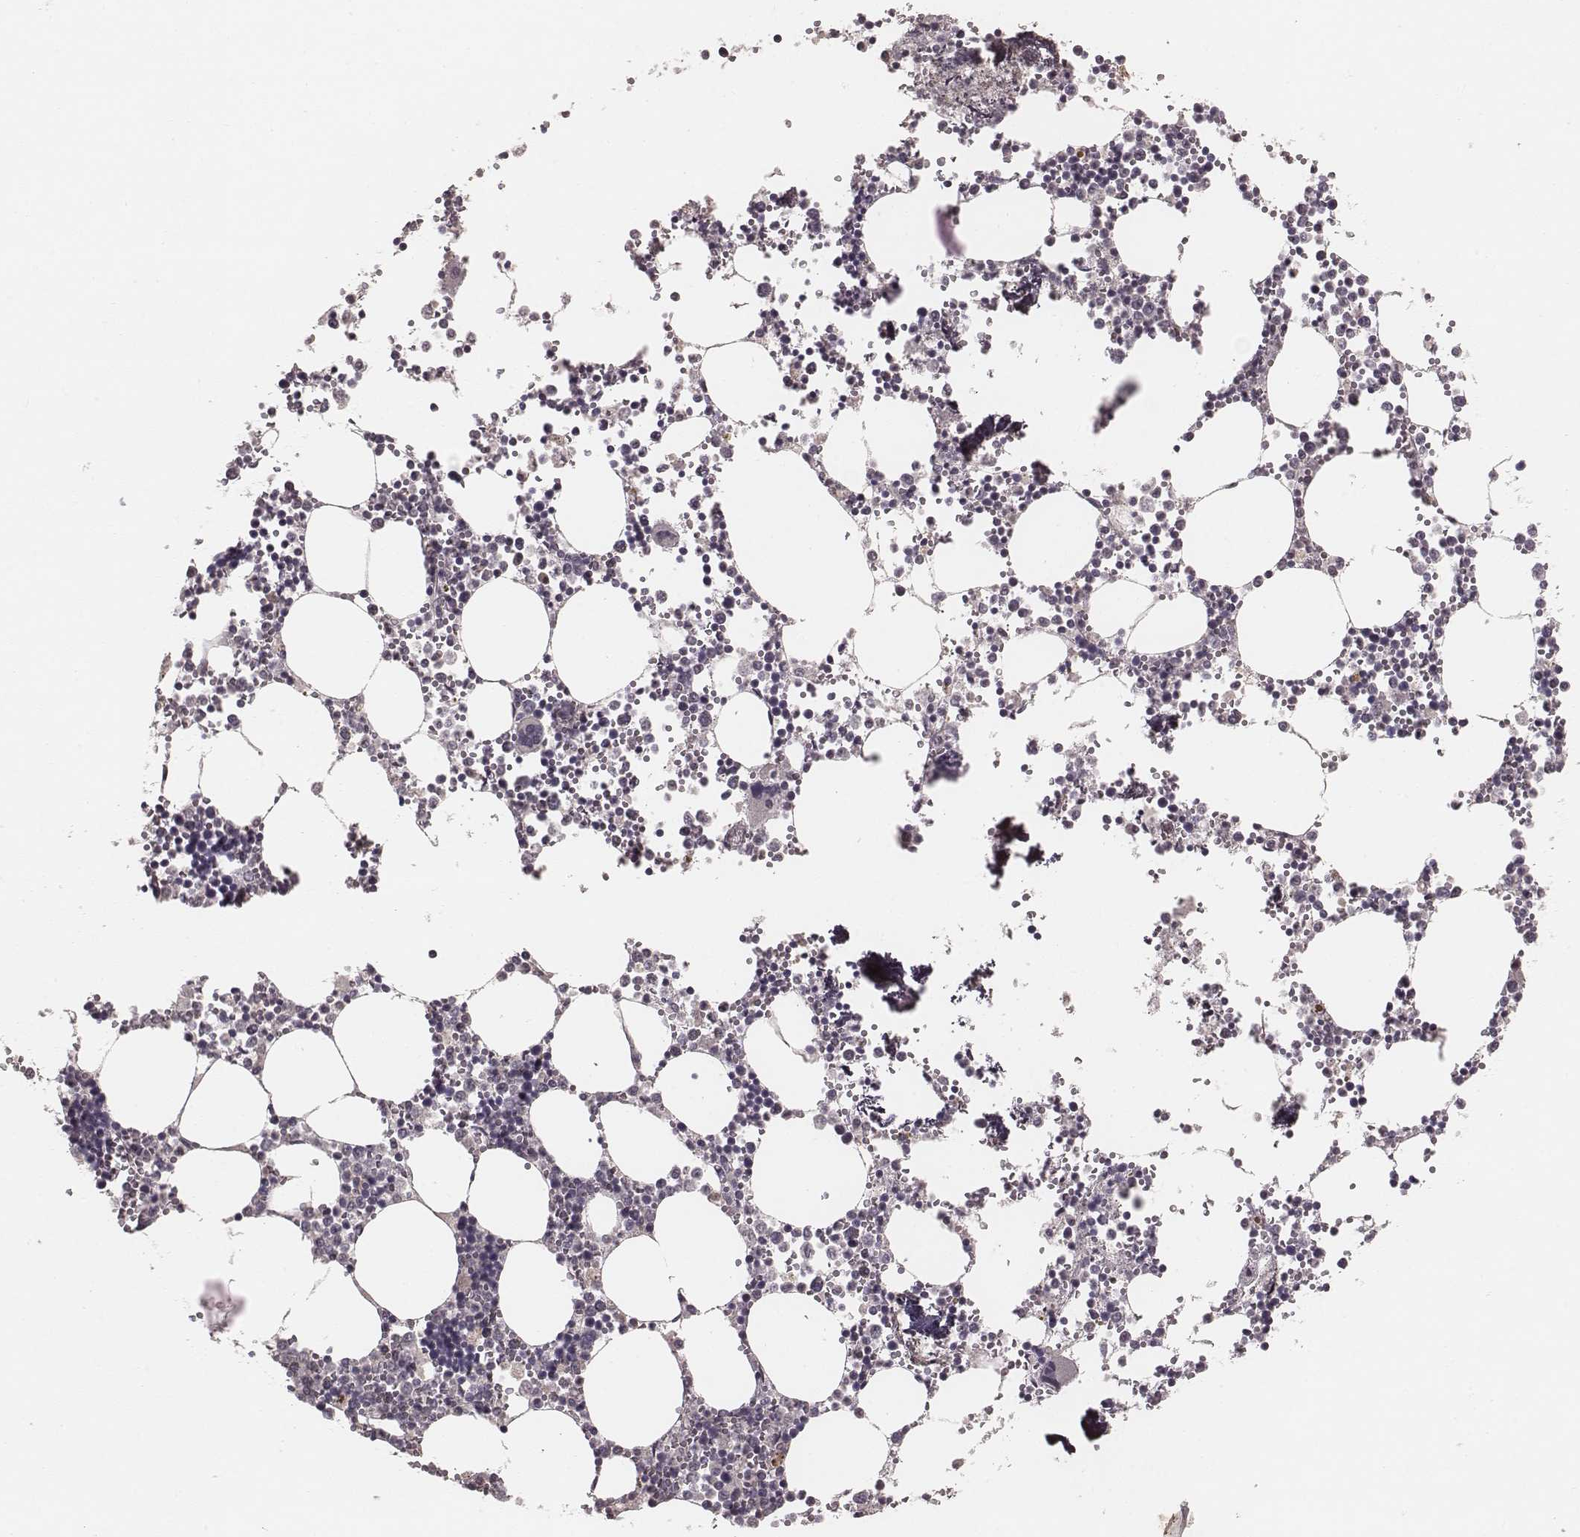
{"staining": {"intensity": "negative", "quantity": "none", "location": "none"}, "tissue": "bone marrow", "cell_type": "Hematopoietic cells", "image_type": "normal", "snomed": [{"axis": "morphology", "description": "Normal tissue, NOS"}, {"axis": "topography", "description": "Bone marrow"}], "caption": "Immunohistochemistry photomicrograph of benign bone marrow: human bone marrow stained with DAB (3,3'-diaminobenzidine) shows no significant protein positivity in hematopoietic cells. The staining is performed using DAB brown chromogen with nuclei counter-stained in using hematoxylin.", "gene": "LY6K", "patient": {"sex": "male", "age": 54}}